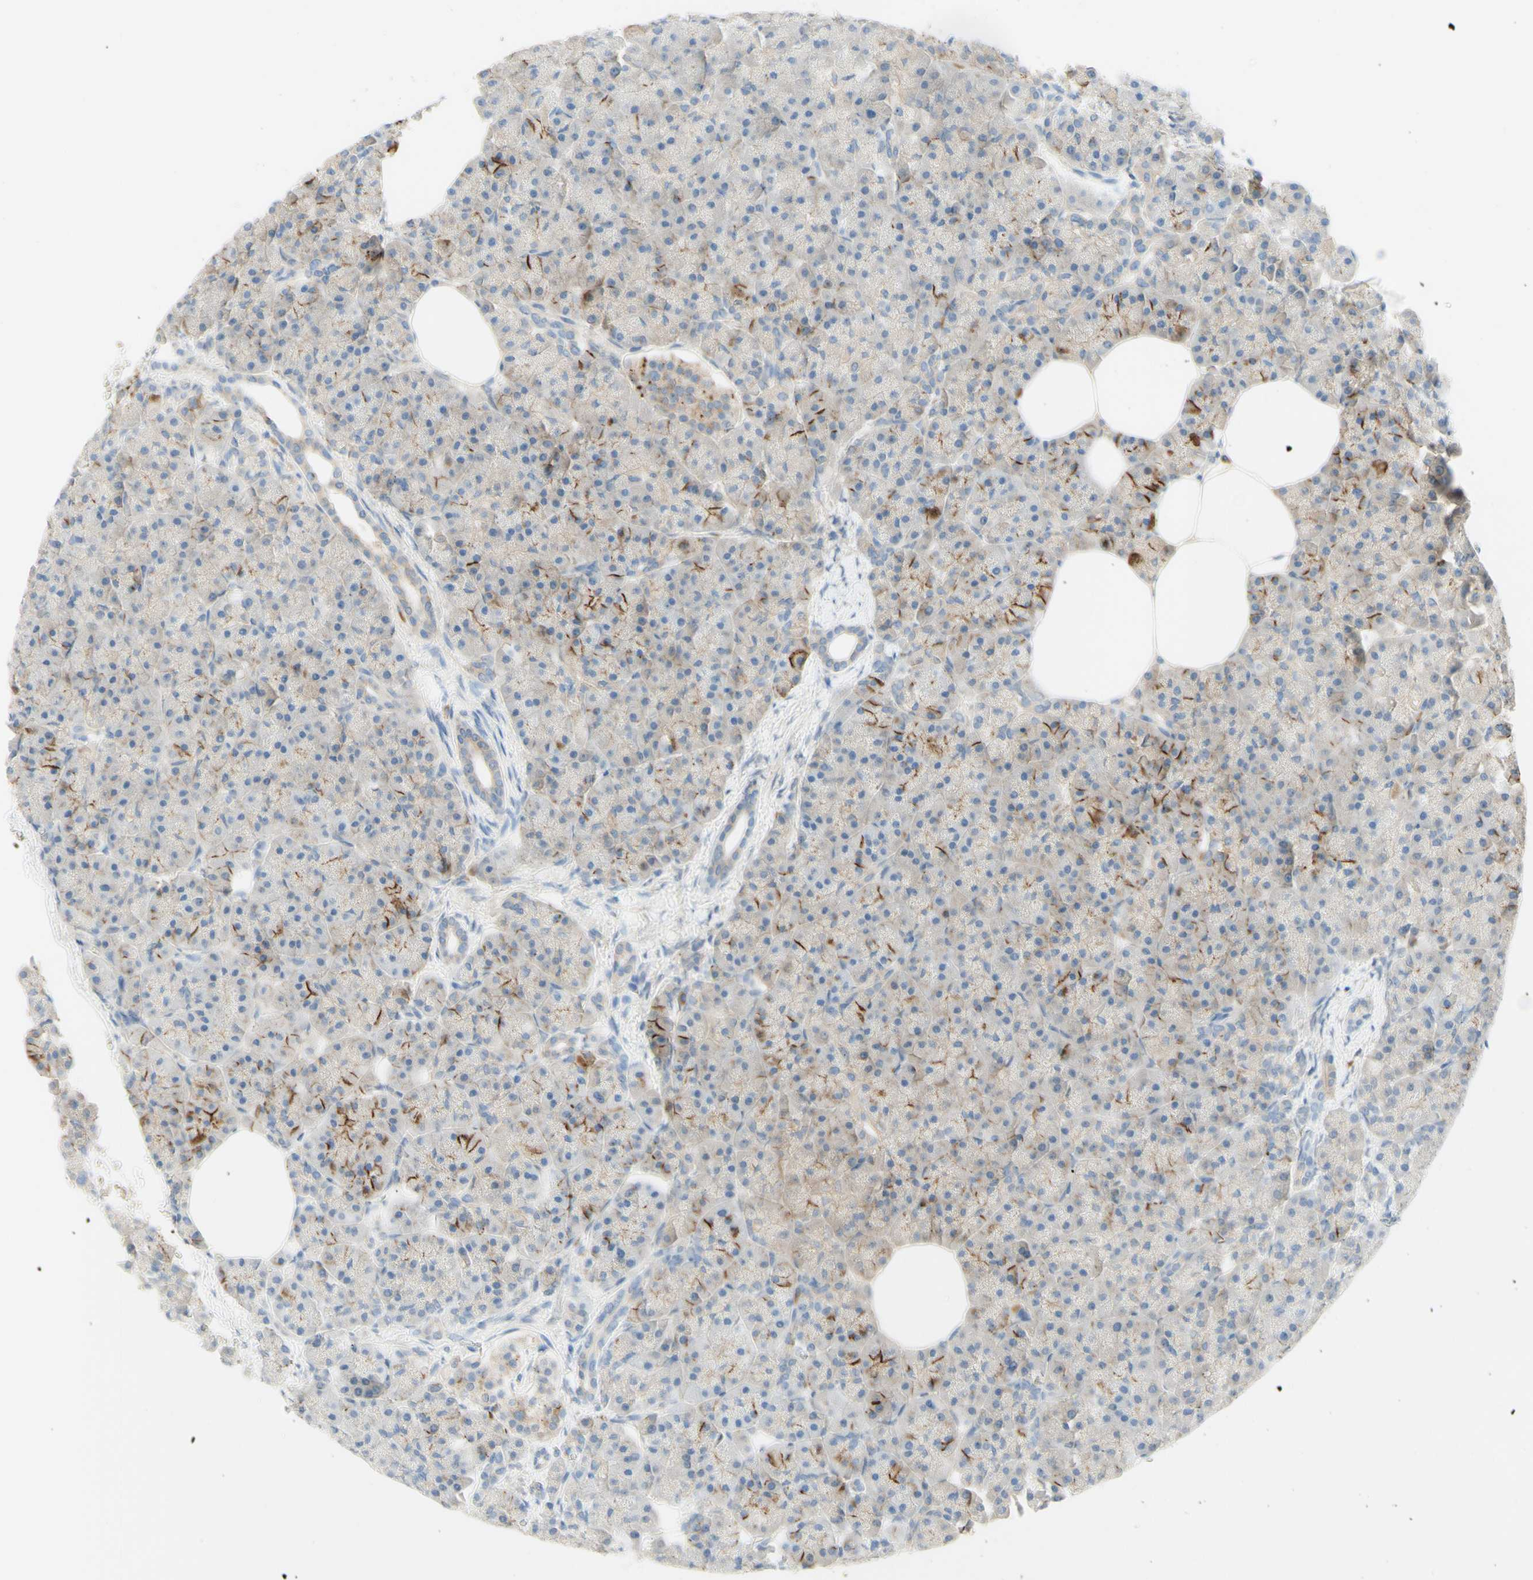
{"staining": {"intensity": "moderate", "quantity": ">75%", "location": "cytoplasmic/membranous"}, "tissue": "pancreas", "cell_type": "Exocrine glandular cells", "image_type": "normal", "snomed": [{"axis": "morphology", "description": "Normal tissue, NOS"}, {"axis": "topography", "description": "Pancreas"}], "caption": "High-power microscopy captured an immunohistochemistry histopathology image of normal pancreas, revealing moderate cytoplasmic/membranous expression in about >75% of exocrine glandular cells. (Stains: DAB (3,3'-diaminobenzidine) in brown, nuclei in blue, Microscopy: brightfield microscopy at high magnification).", "gene": "ALCAM", "patient": {"sex": "female", "age": 70}}